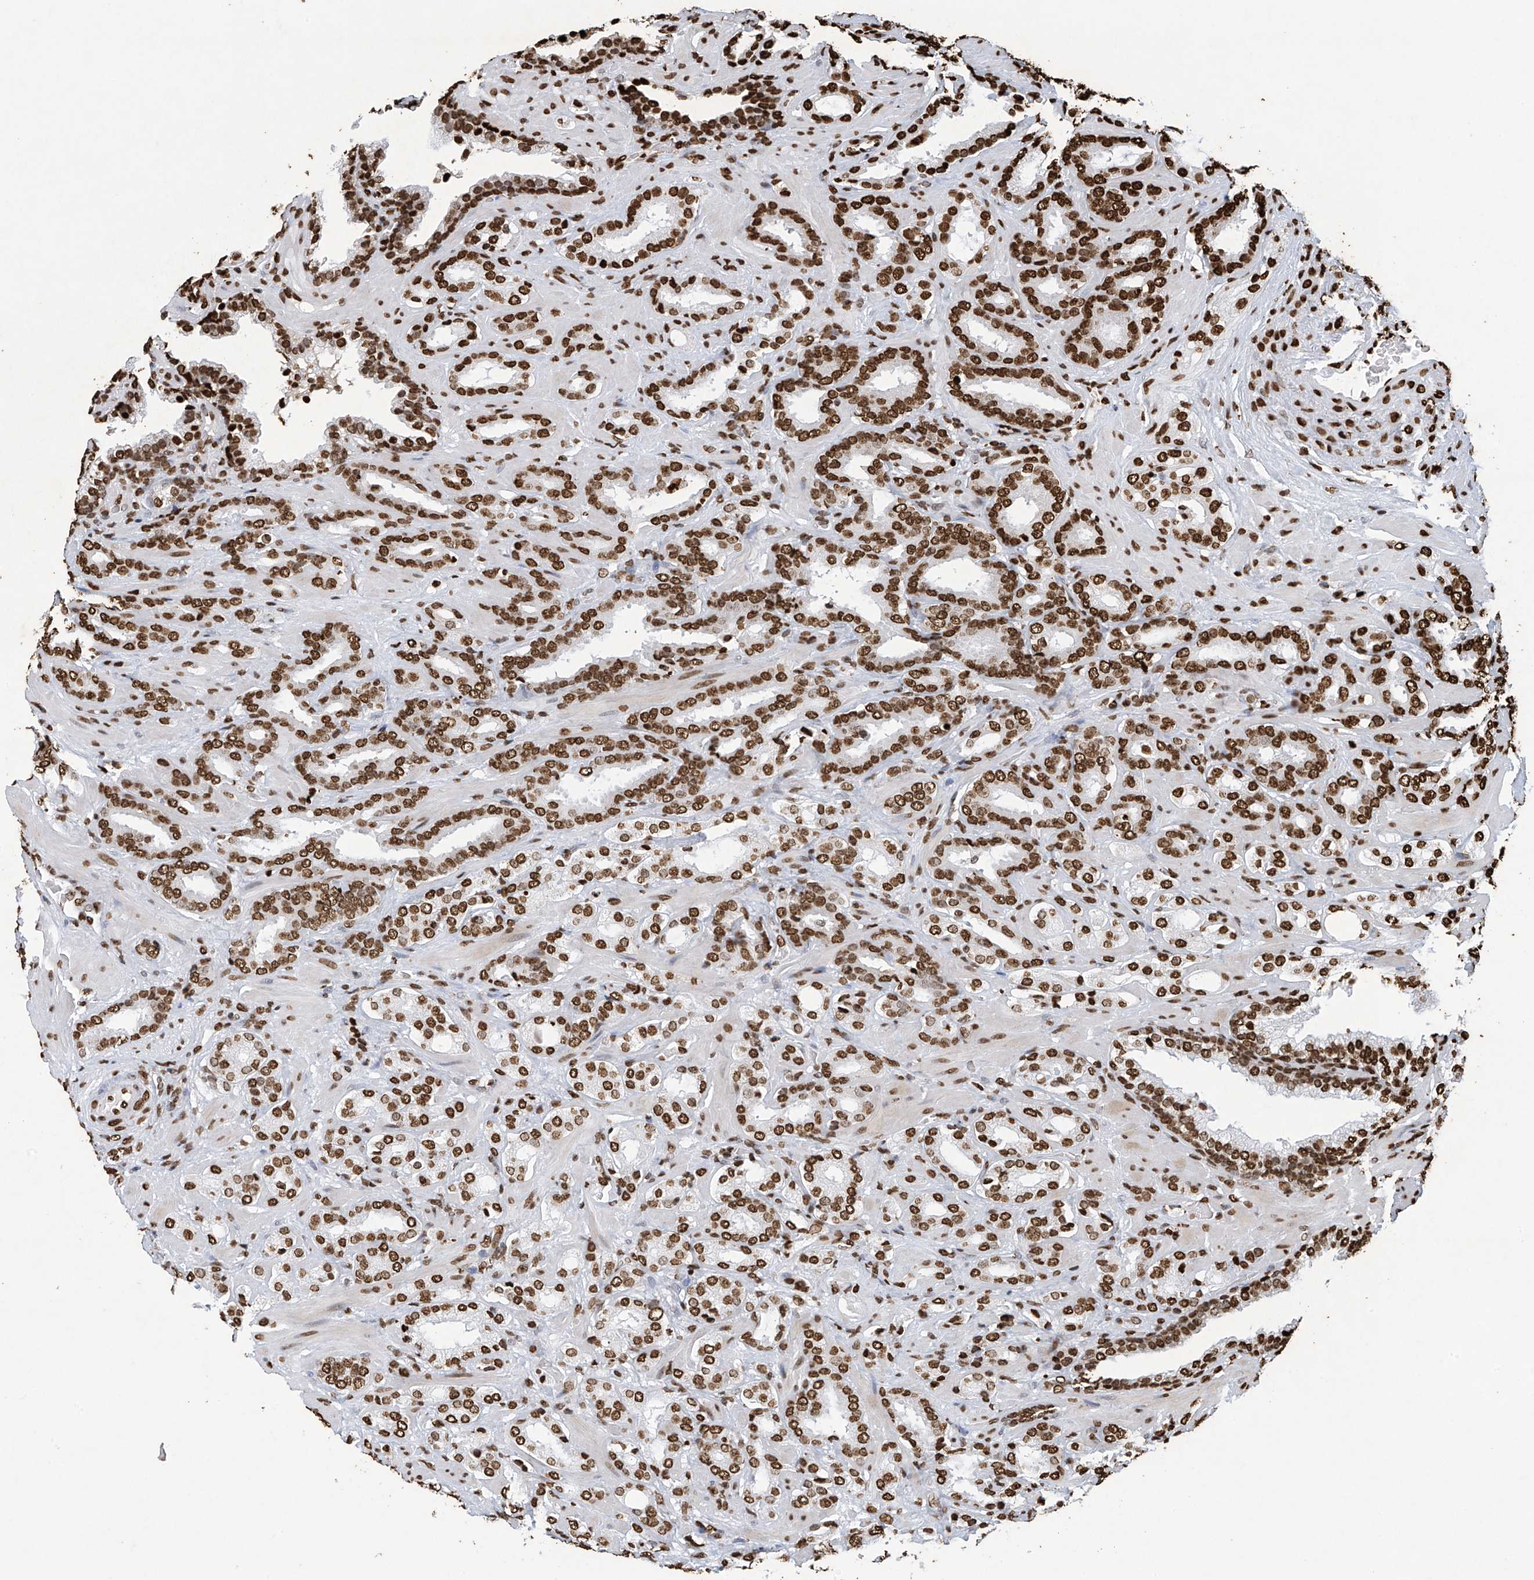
{"staining": {"intensity": "strong", "quantity": ">75%", "location": "nuclear"}, "tissue": "prostate cancer", "cell_type": "Tumor cells", "image_type": "cancer", "snomed": [{"axis": "morphology", "description": "Adenocarcinoma, High grade"}, {"axis": "topography", "description": "Prostate"}], "caption": "DAB (3,3'-diaminobenzidine) immunohistochemical staining of prostate adenocarcinoma (high-grade) exhibits strong nuclear protein staining in approximately >75% of tumor cells. (DAB (3,3'-diaminobenzidine) IHC, brown staining for protein, blue staining for nuclei).", "gene": "H3-3A", "patient": {"sex": "male", "age": 64}}